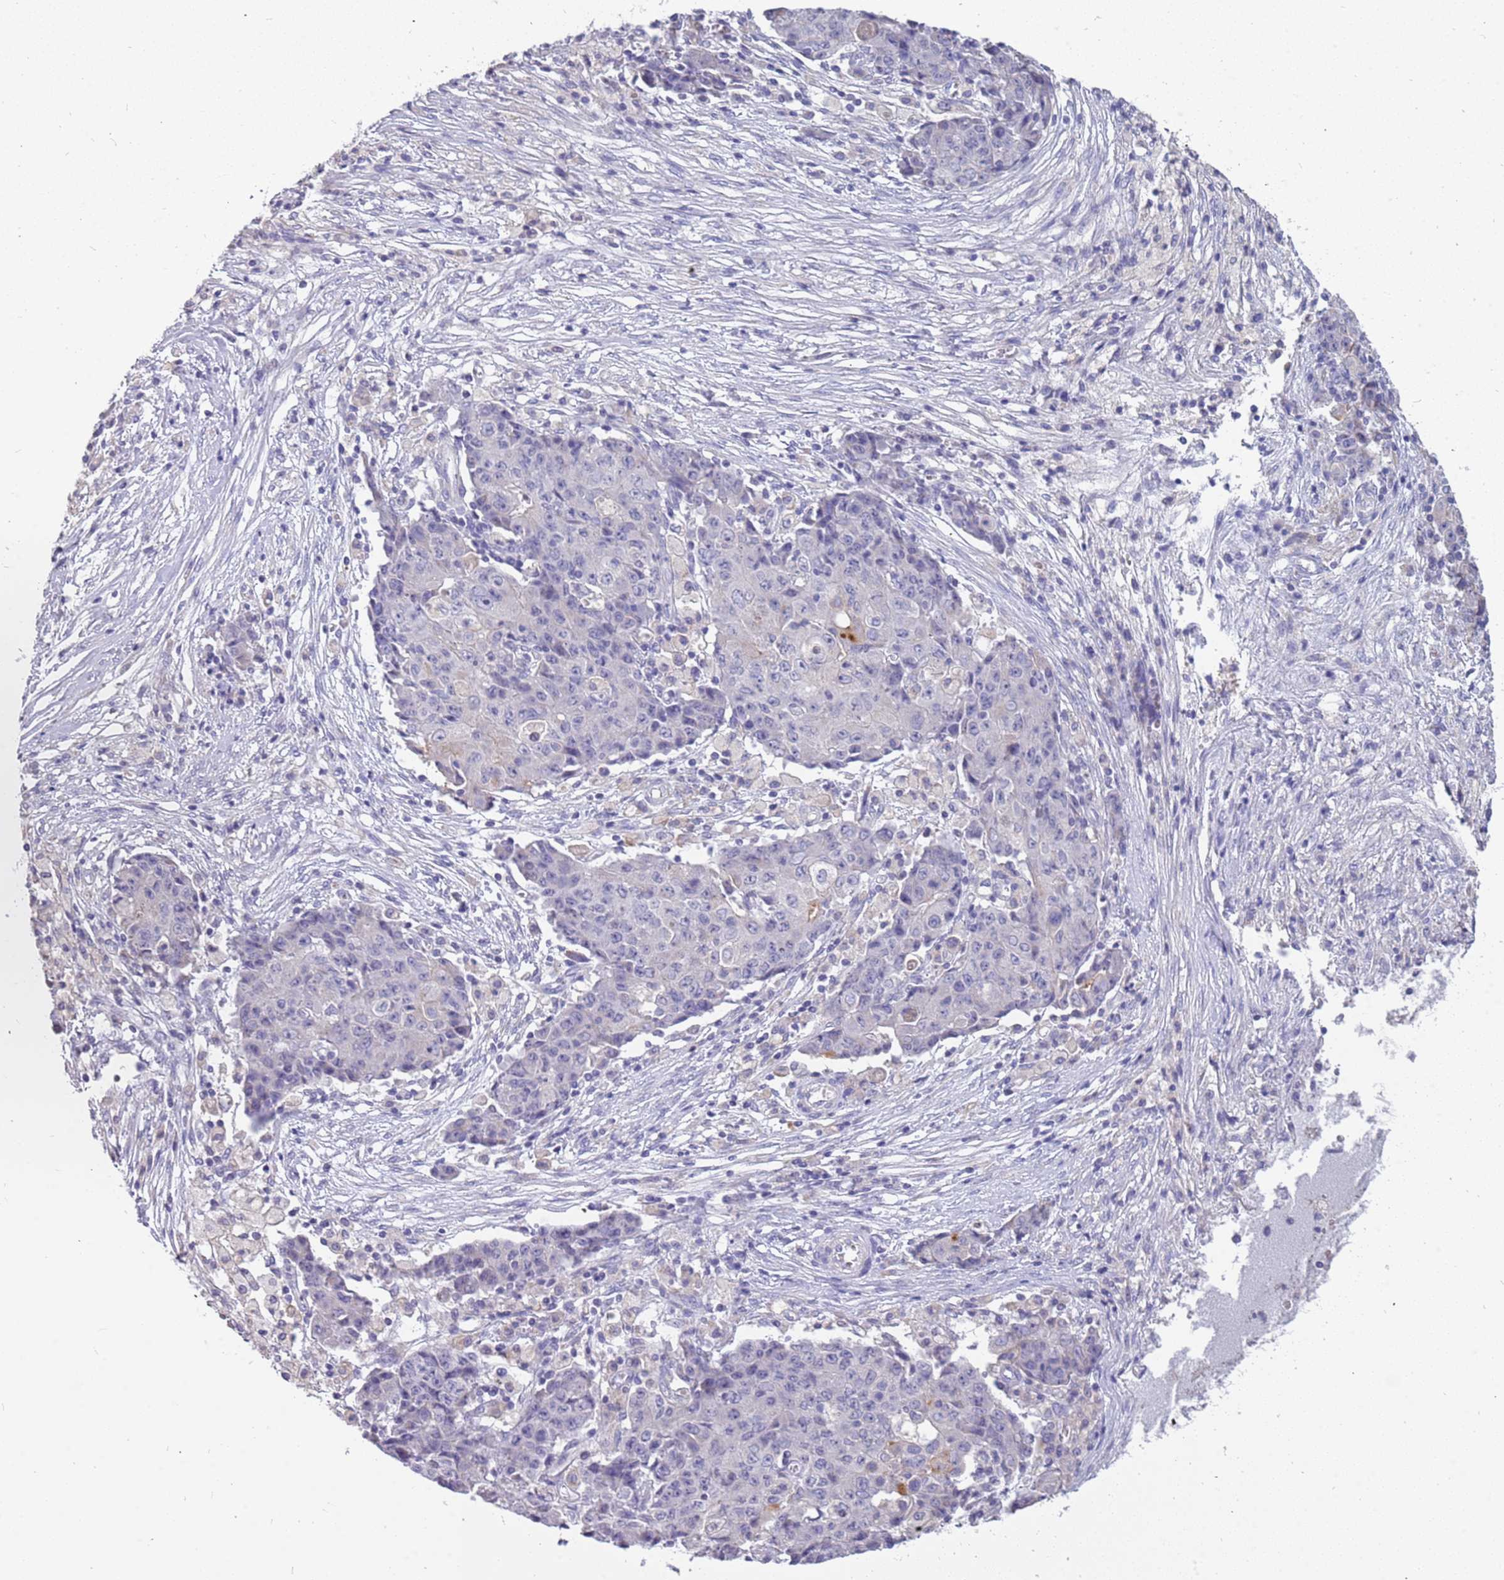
{"staining": {"intensity": "negative", "quantity": "none", "location": "none"}, "tissue": "ovarian cancer", "cell_type": "Tumor cells", "image_type": "cancer", "snomed": [{"axis": "morphology", "description": "Carcinoma, endometroid"}, {"axis": "topography", "description": "Ovary"}], "caption": "Ovarian cancer (endometroid carcinoma) was stained to show a protein in brown. There is no significant positivity in tumor cells.", "gene": "RHCG", "patient": {"sex": "female", "age": 42}}